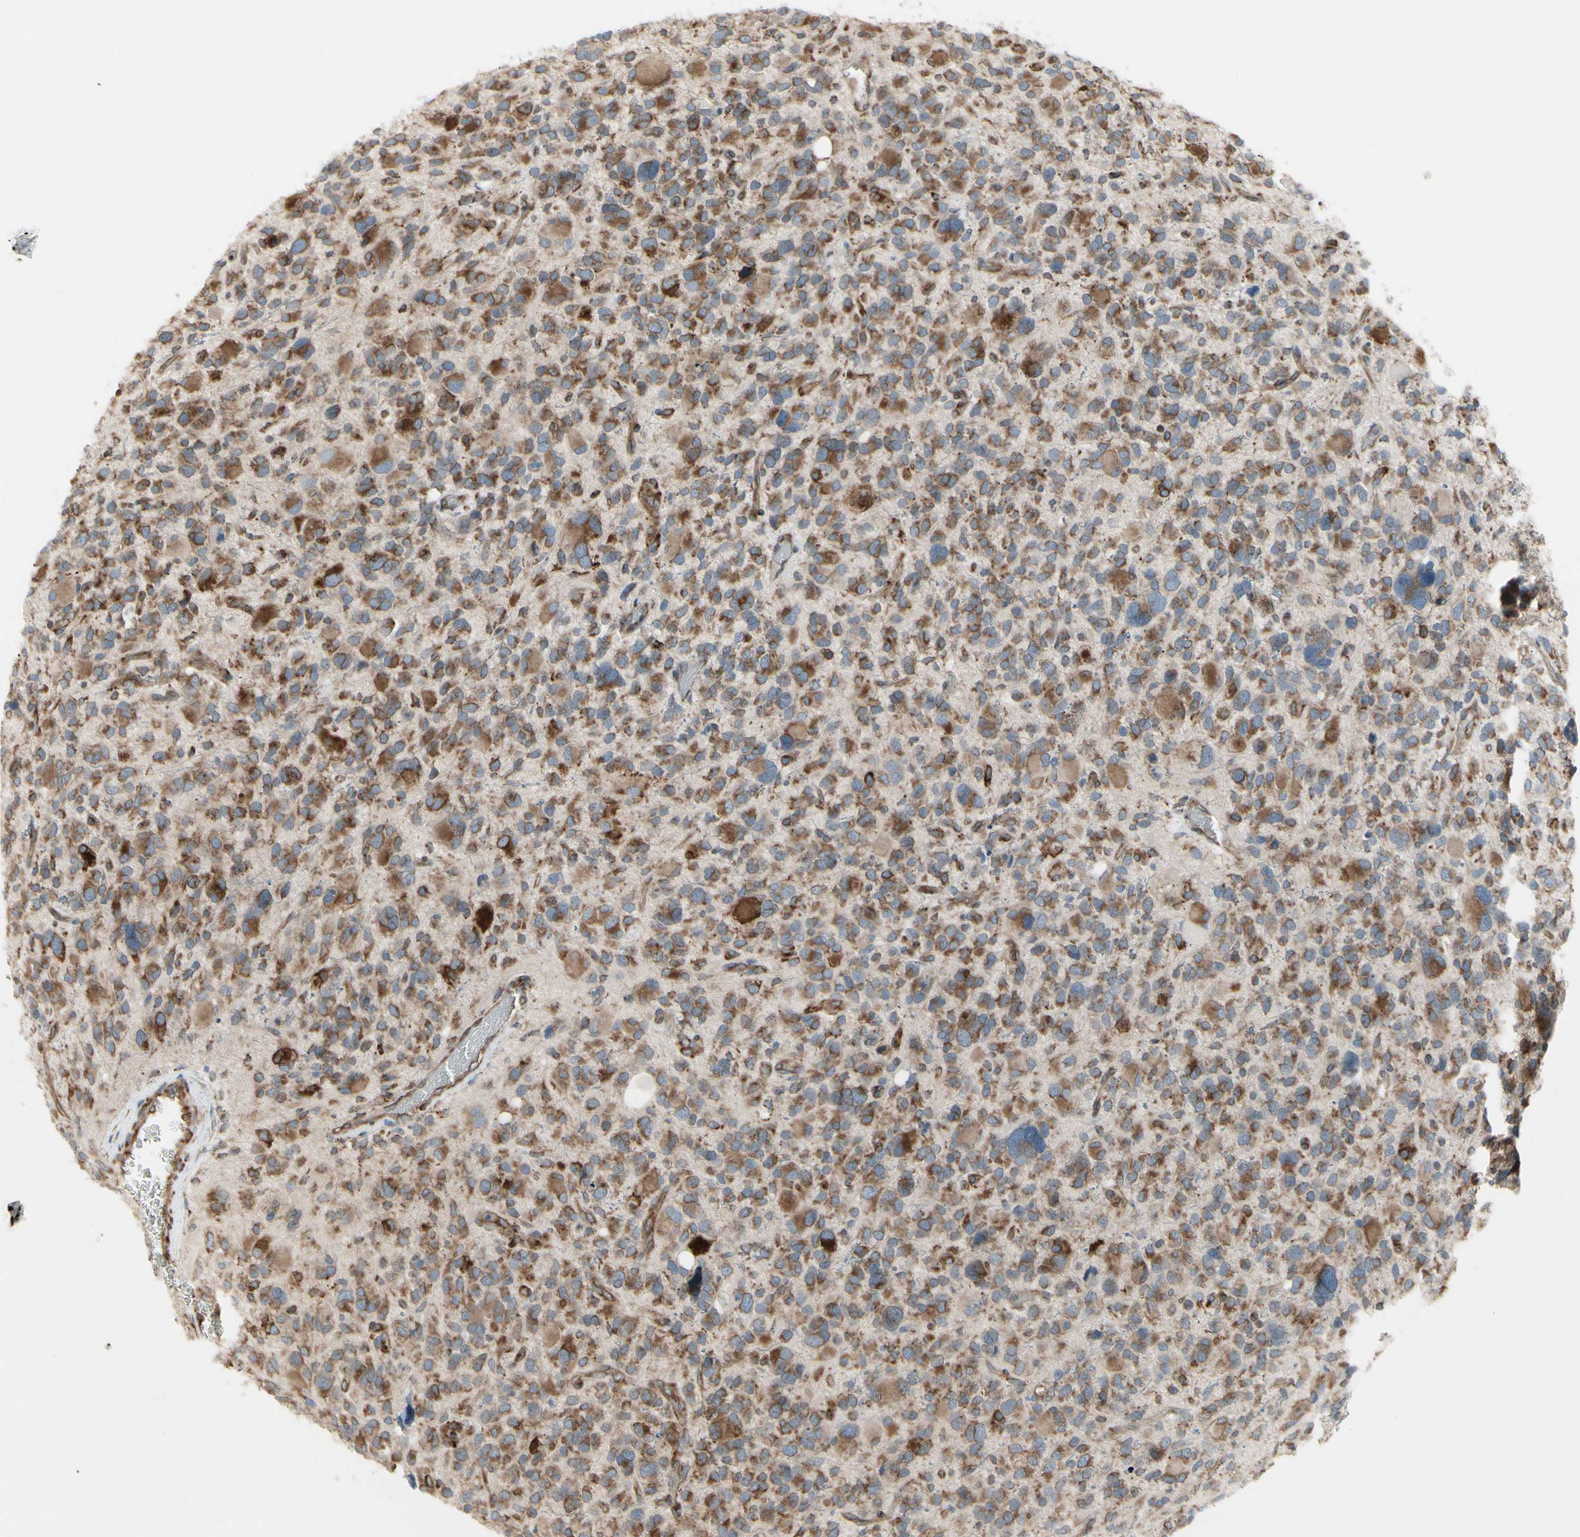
{"staining": {"intensity": "moderate", "quantity": ">75%", "location": "cytoplasmic/membranous"}, "tissue": "glioma", "cell_type": "Tumor cells", "image_type": "cancer", "snomed": [{"axis": "morphology", "description": "Glioma, malignant, High grade"}, {"axis": "topography", "description": "Brain"}], "caption": "The photomicrograph shows a brown stain indicating the presence of a protein in the cytoplasmic/membranous of tumor cells in glioma.", "gene": "FNDC3A", "patient": {"sex": "male", "age": 48}}